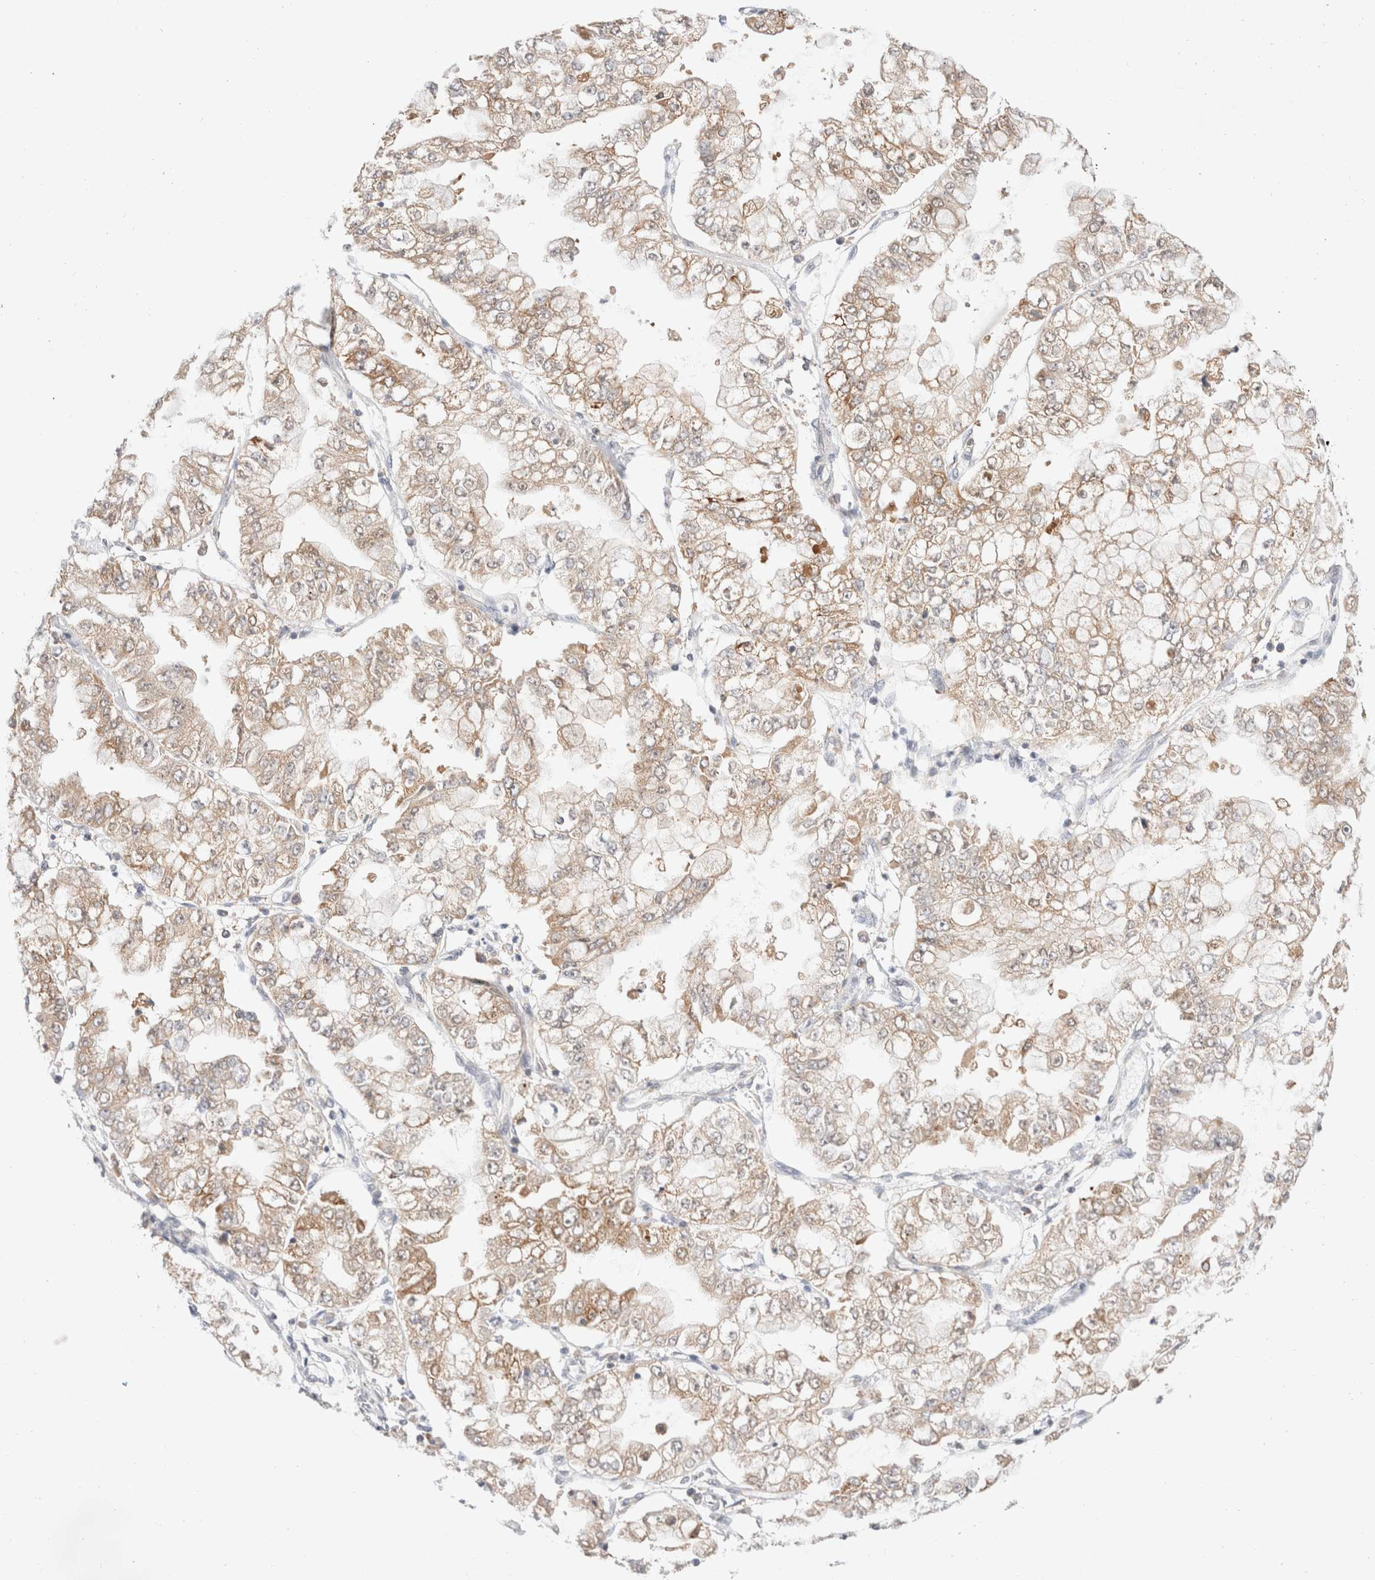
{"staining": {"intensity": "weak", "quantity": ">75%", "location": "cytoplasmic/membranous"}, "tissue": "stomach cancer", "cell_type": "Tumor cells", "image_type": "cancer", "snomed": [{"axis": "morphology", "description": "Adenocarcinoma, NOS"}, {"axis": "topography", "description": "Stomach"}], "caption": "Tumor cells display low levels of weak cytoplasmic/membranous positivity in about >75% of cells in human stomach cancer (adenocarcinoma). The protein of interest is shown in brown color, while the nuclei are stained blue.", "gene": "XKR4", "patient": {"sex": "male", "age": 76}}